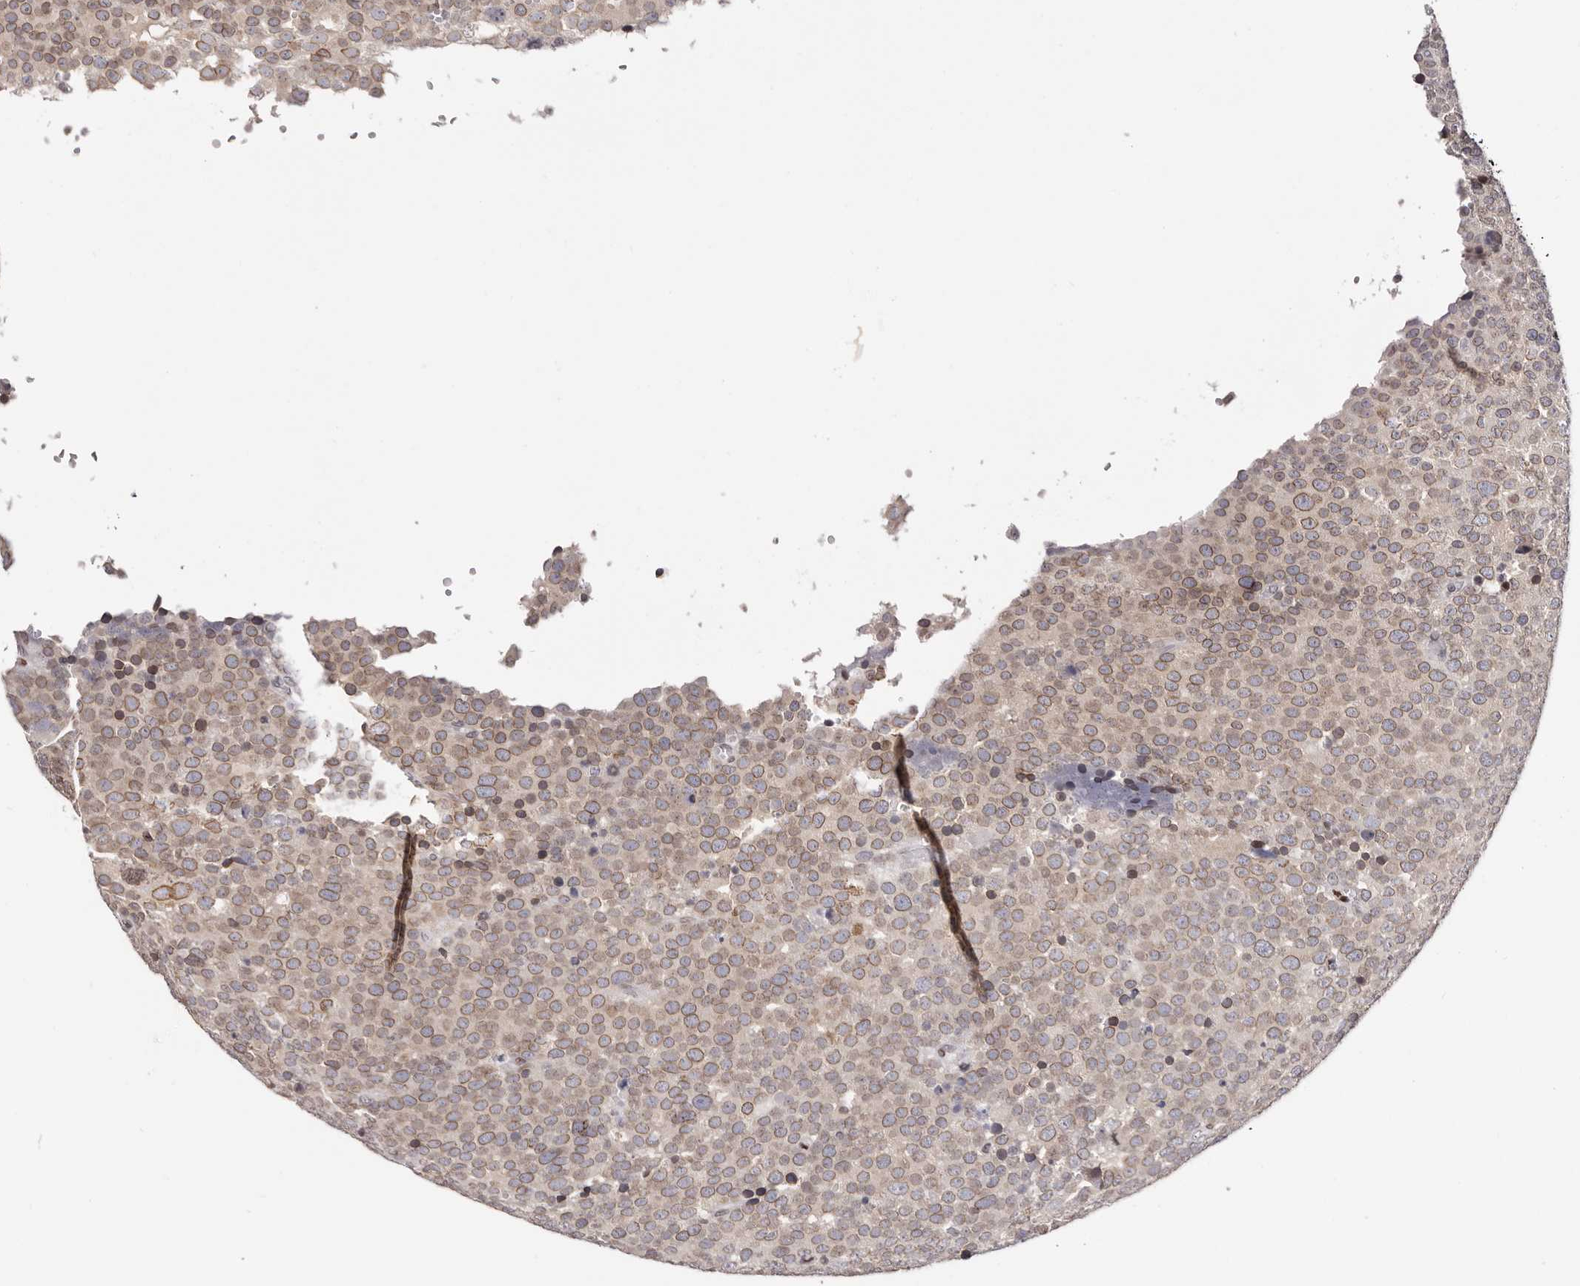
{"staining": {"intensity": "moderate", "quantity": ">75%", "location": "cytoplasmic/membranous,nuclear"}, "tissue": "testis cancer", "cell_type": "Tumor cells", "image_type": "cancer", "snomed": [{"axis": "morphology", "description": "Seminoma, NOS"}, {"axis": "topography", "description": "Testis"}], "caption": "Protein staining of seminoma (testis) tissue reveals moderate cytoplasmic/membranous and nuclear positivity in about >75% of tumor cells.", "gene": "NUP153", "patient": {"sex": "male", "age": 71}}